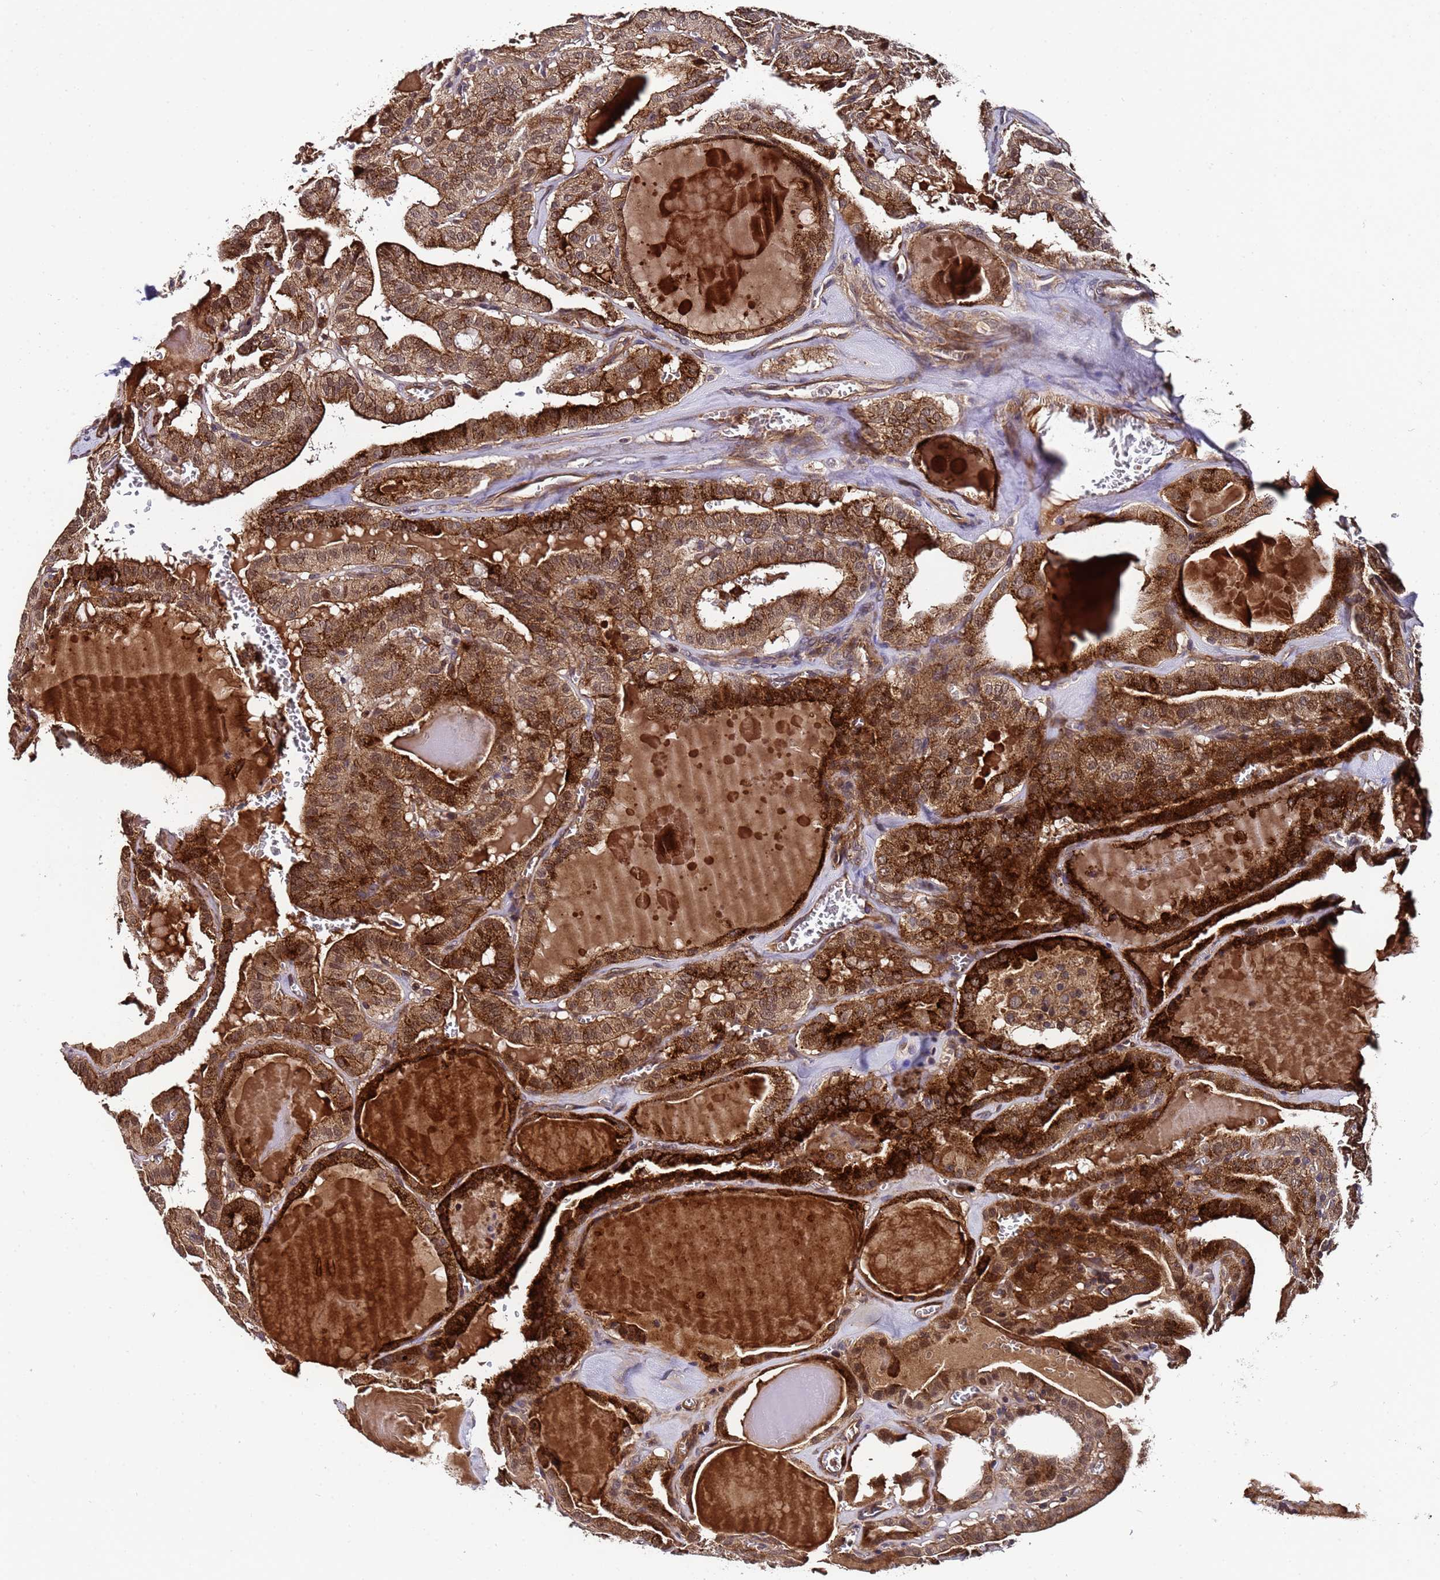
{"staining": {"intensity": "strong", "quantity": ">75%", "location": "cytoplasmic/membranous,nuclear"}, "tissue": "thyroid cancer", "cell_type": "Tumor cells", "image_type": "cancer", "snomed": [{"axis": "morphology", "description": "Papillary adenocarcinoma, NOS"}, {"axis": "topography", "description": "Thyroid gland"}], "caption": "IHC (DAB (3,3'-diaminobenzidine)) staining of human papillary adenocarcinoma (thyroid) reveals strong cytoplasmic/membranous and nuclear protein expression in about >75% of tumor cells.", "gene": "GSTCD", "patient": {"sex": "male", "age": 52}}